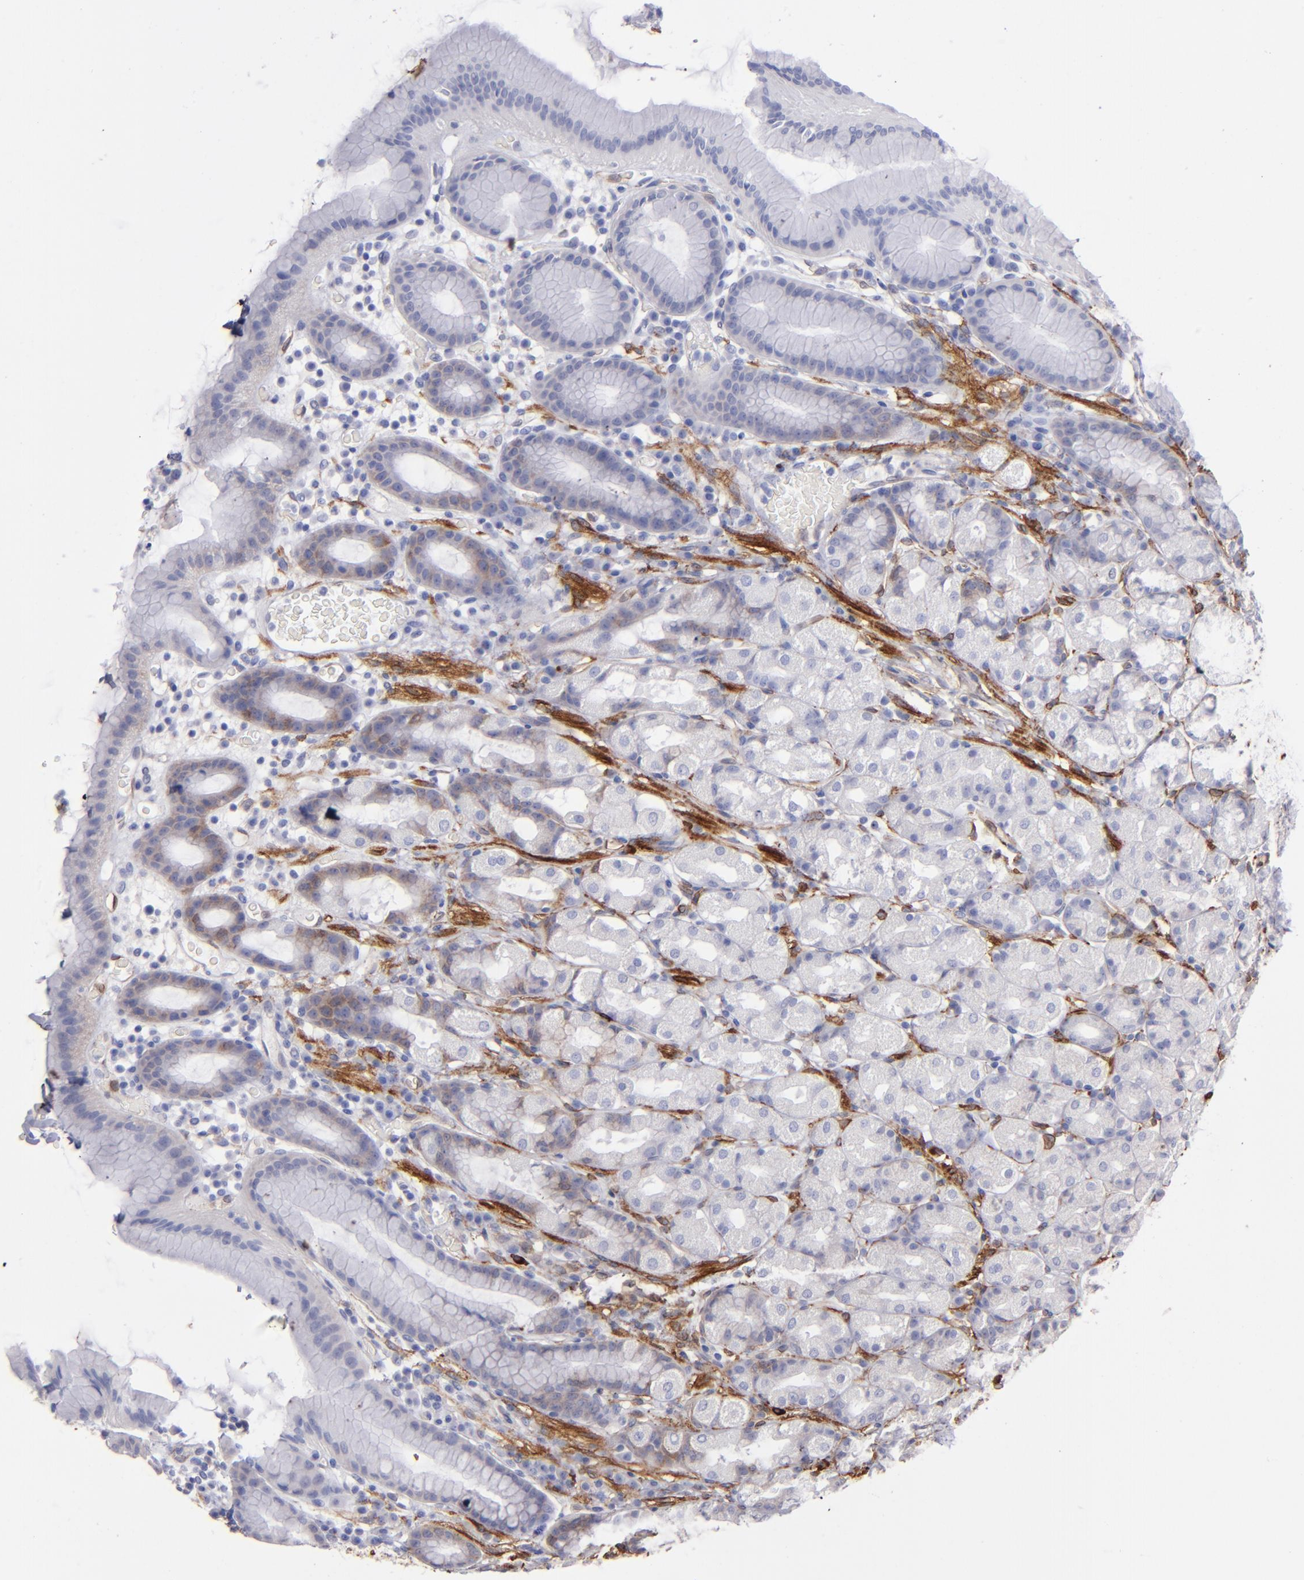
{"staining": {"intensity": "negative", "quantity": "none", "location": "none"}, "tissue": "stomach", "cell_type": "Glandular cells", "image_type": "normal", "snomed": [{"axis": "morphology", "description": "Normal tissue, NOS"}, {"axis": "topography", "description": "Stomach, upper"}], "caption": "This is an IHC image of normal human stomach. There is no positivity in glandular cells.", "gene": "AHNAK2", "patient": {"sex": "male", "age": 68}}